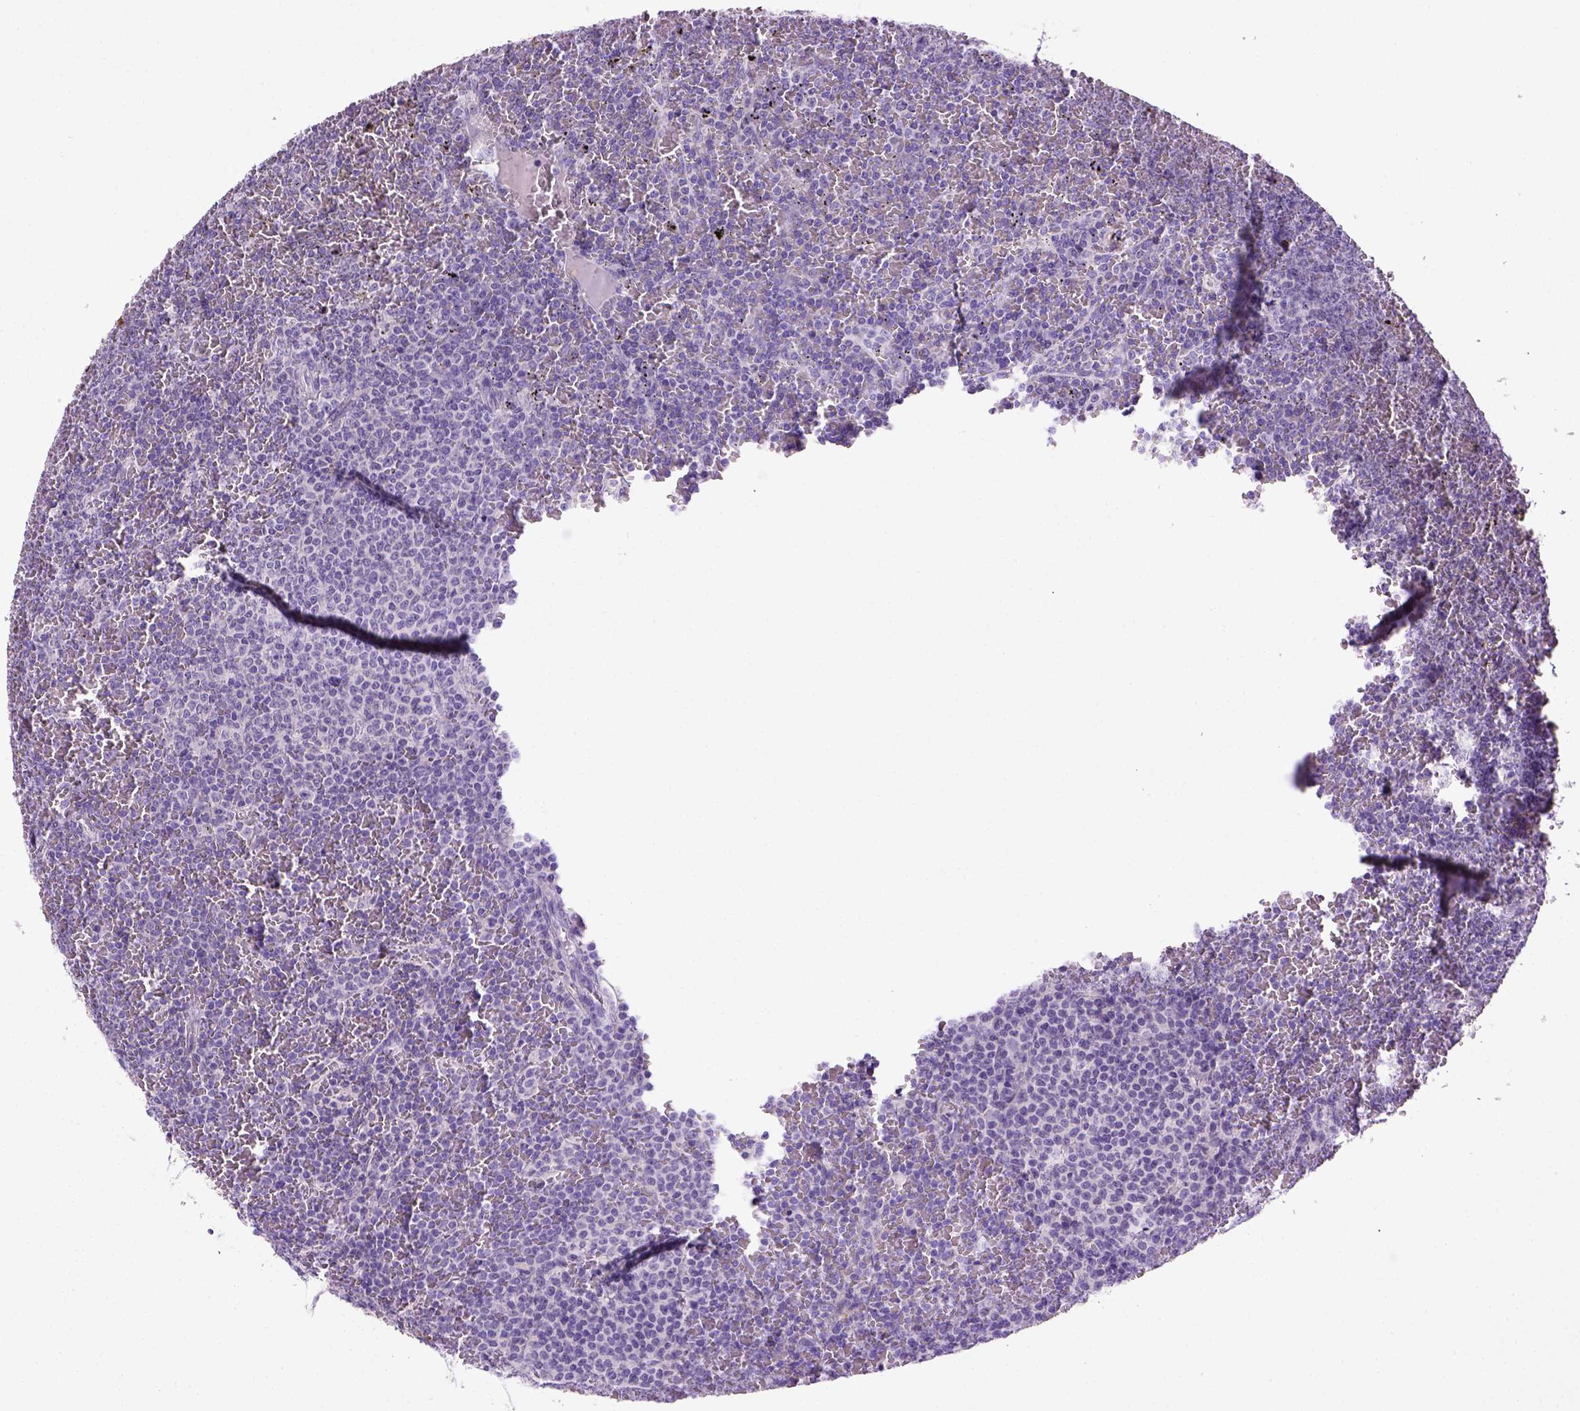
{"staining": {"intensity": "negative", "quantity": "none", "location": "none"}, "tissue": "lymphoma", "cell_type": "Tumor cells", "image_type": "cancer", "snomed": [{"axis": "morphology", "description": "Malignant lymphoma, non-Hodgkin's type, Low grade"}, {"axis": "topography", "description": "Spleen"}], "caption": "Immunohistochemical staining of human low-grade malignant lymphoma, non-Hodgkin's type exhibits no significant positivity in tumor cells.", "gene": "CDH1", "patient": {"sex": "female", "age": 77}}